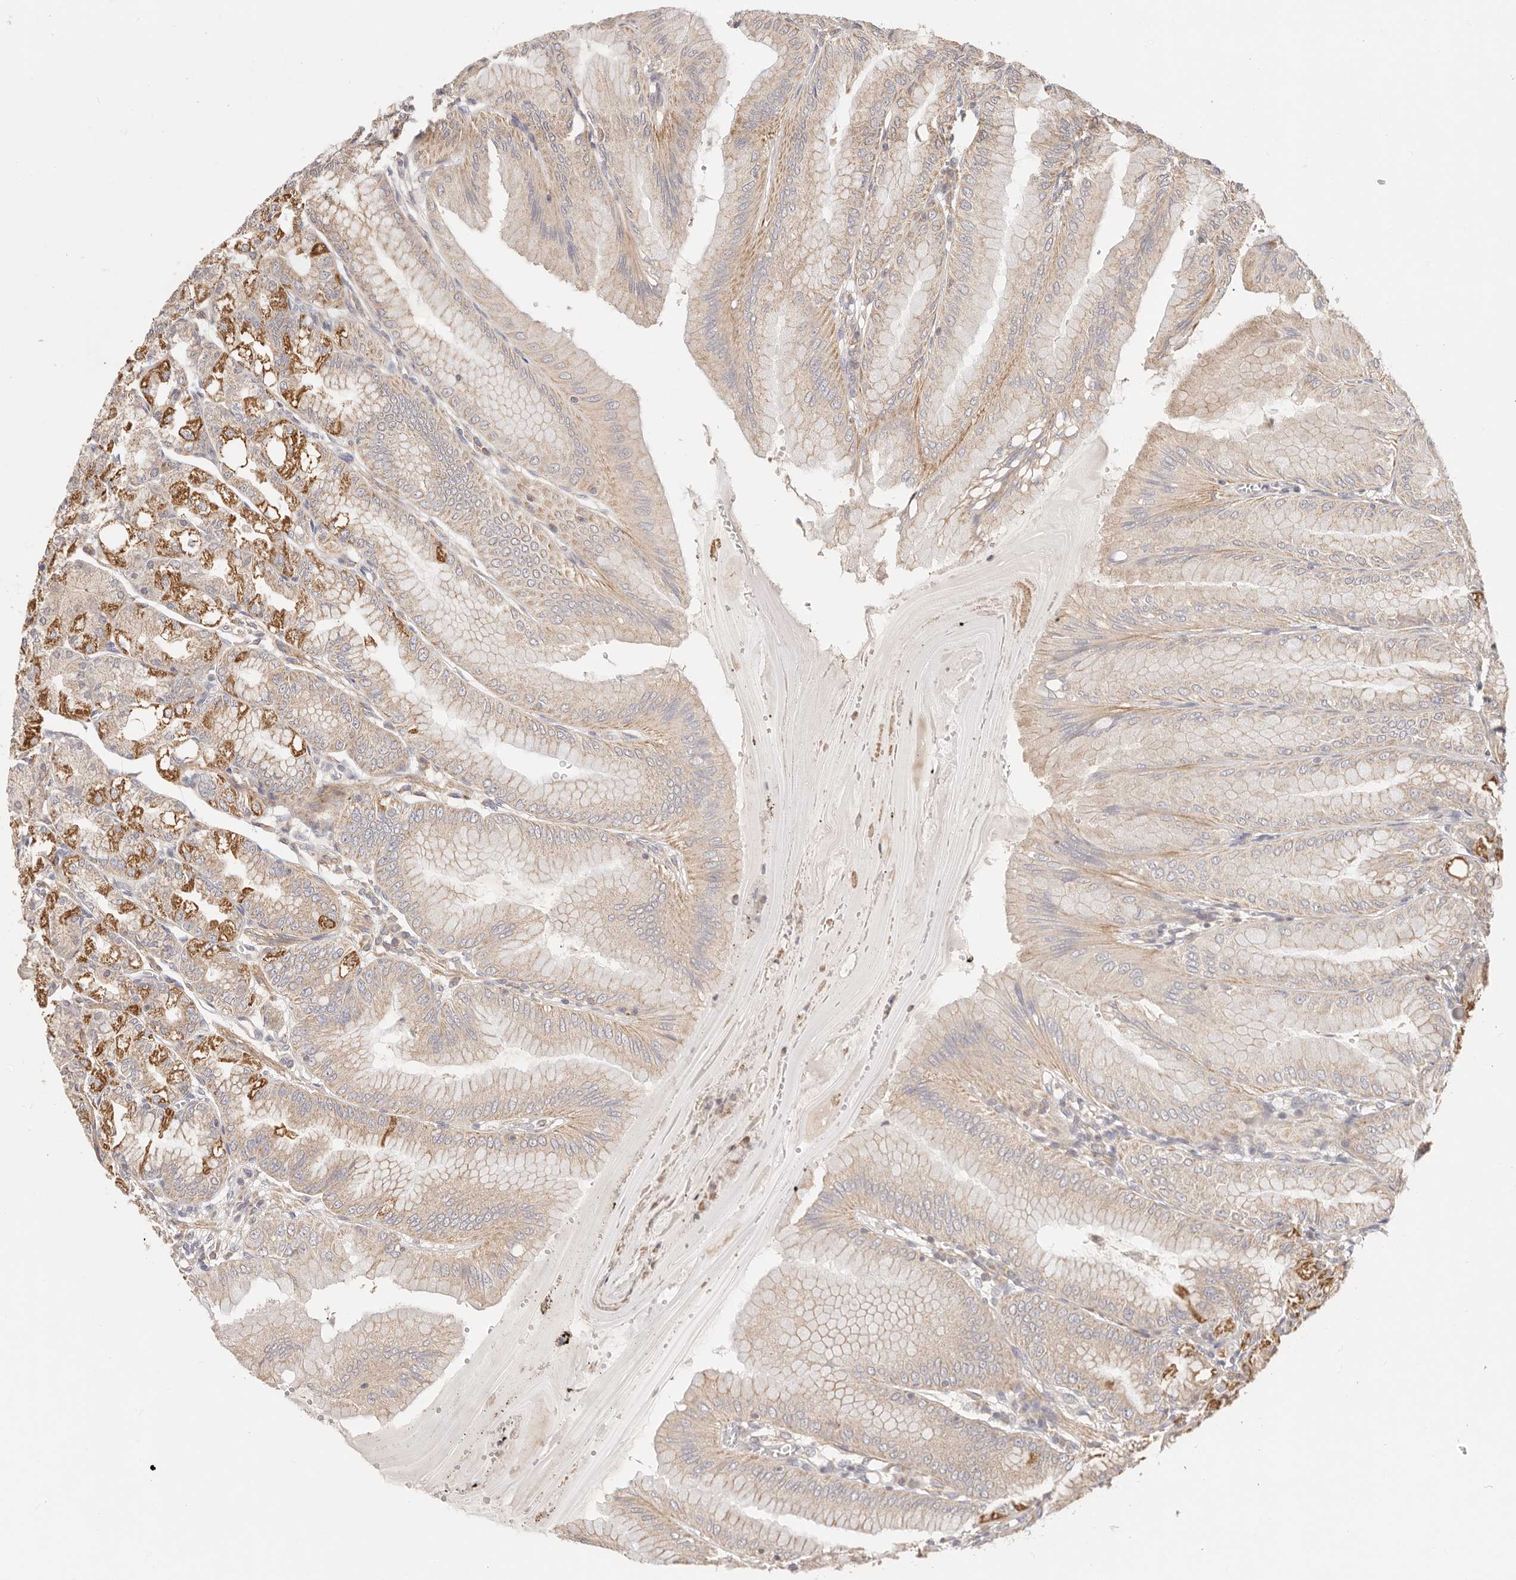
{"staining": {"intensity": "strong", "quantity": "<25%", "location": "cytoplasmic/membranous"}, "tissue": "stomach", "cell_type": "Glandular cells", "image_type": "normal", "snomed": [{"axis": "morphology", "description": "Normal tissue, NOS"}, {"axis": "topography", "description": "Stomach, lower"}], "caption": "Protein staining of unremarkable stomach reveals strong cytoplasmic/membranous positivity in approximately <25% of glandular cells.", "gene": "KCMF1", "patient": {"sex": "male", "age": 71}}